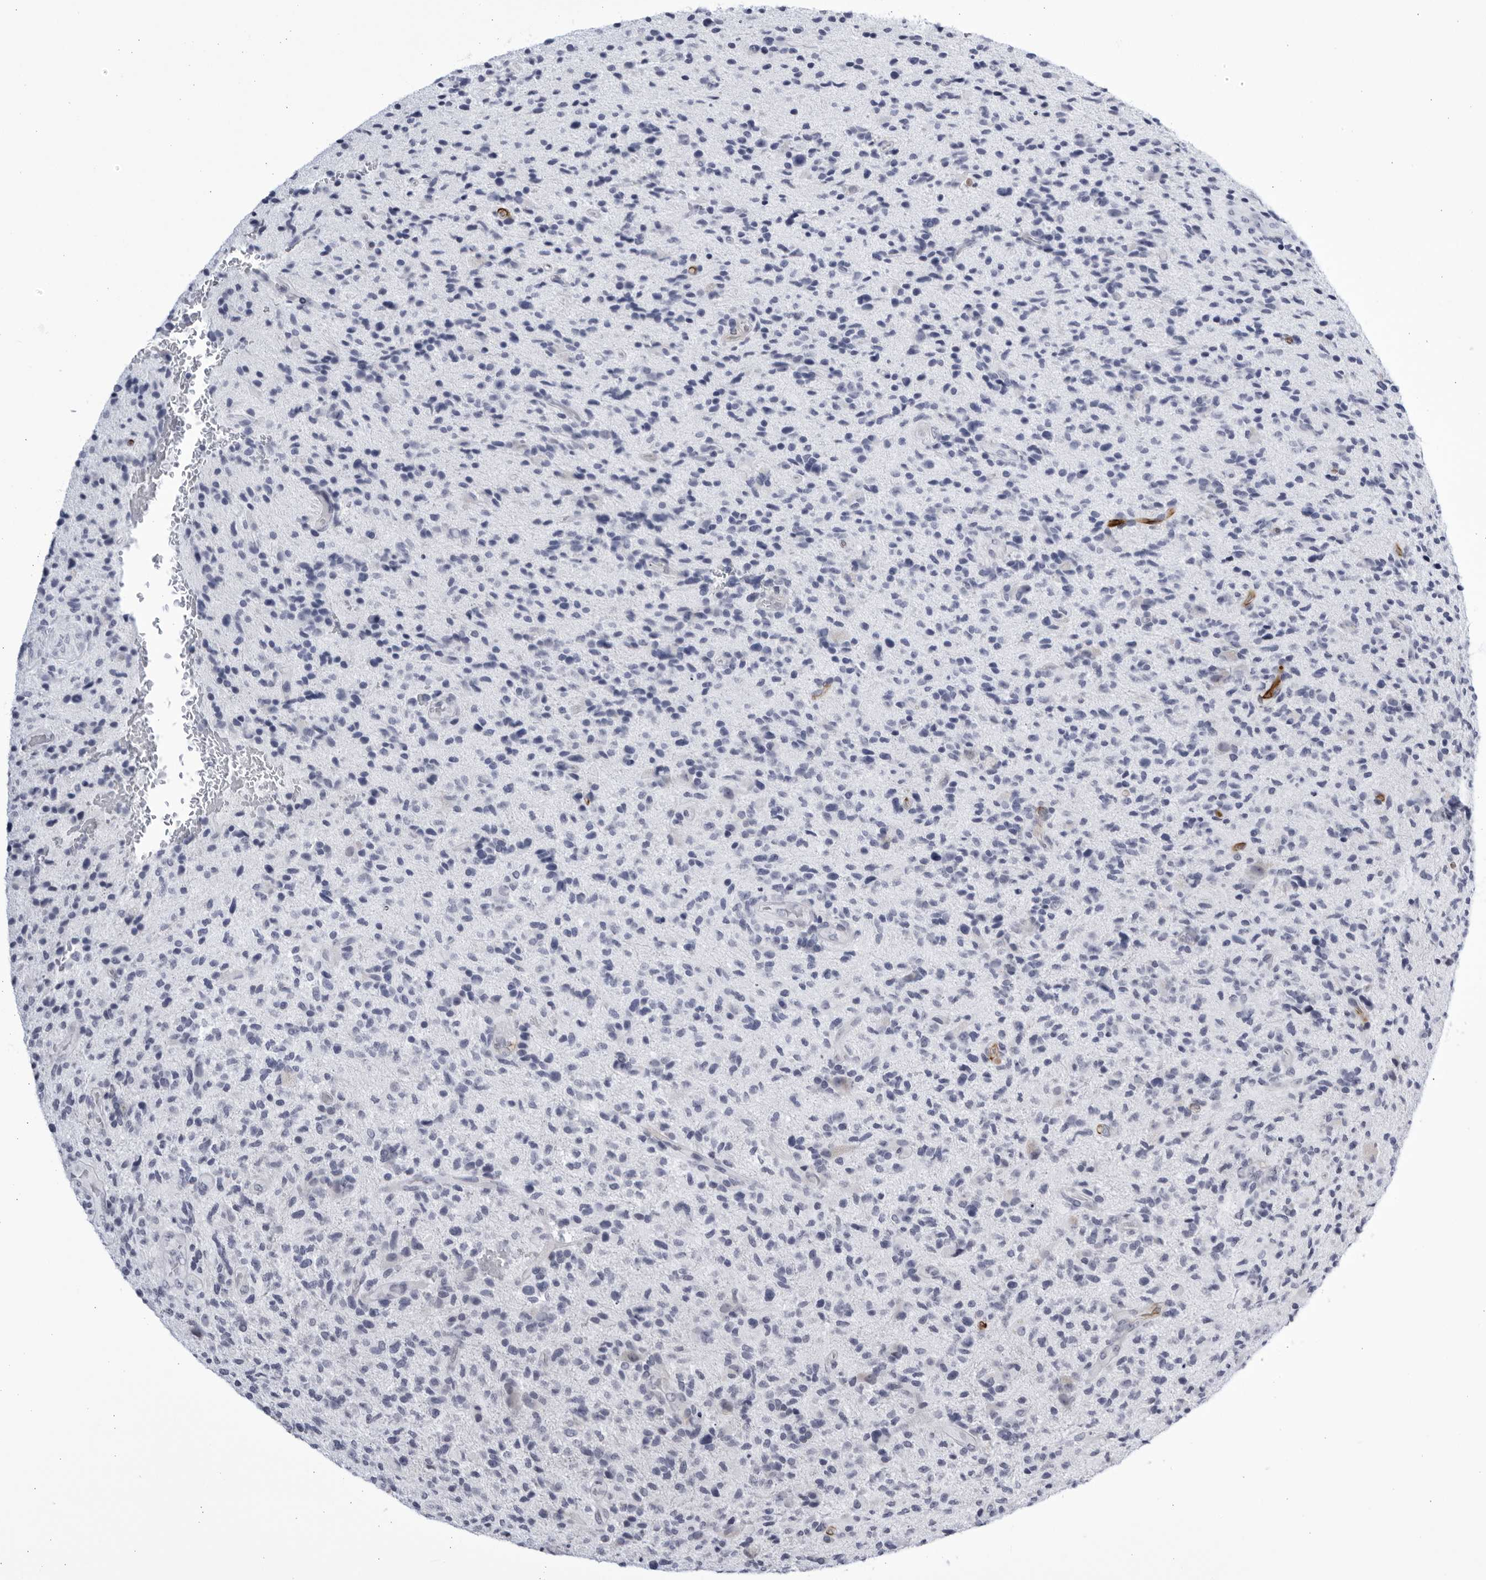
{"staining": {"intensity": "negative", "quantity": "none", "location": "none"}, "tissue": "glioma", "cell_type": "Tumor cells", "image_type": "cancer", "snomed": [{"axis": "morphology", "description": "Glioma, malignant, High grade"}, {"axis": "topography", "description": "Brain"}], "caption": "DAB (3,3'-diaminobenzidine) immunohistochemical staining of human glioma displays no significant staining in tumor cells.", "gene": "CCDC181", "patient": {"sex": "male", "age": 72}}